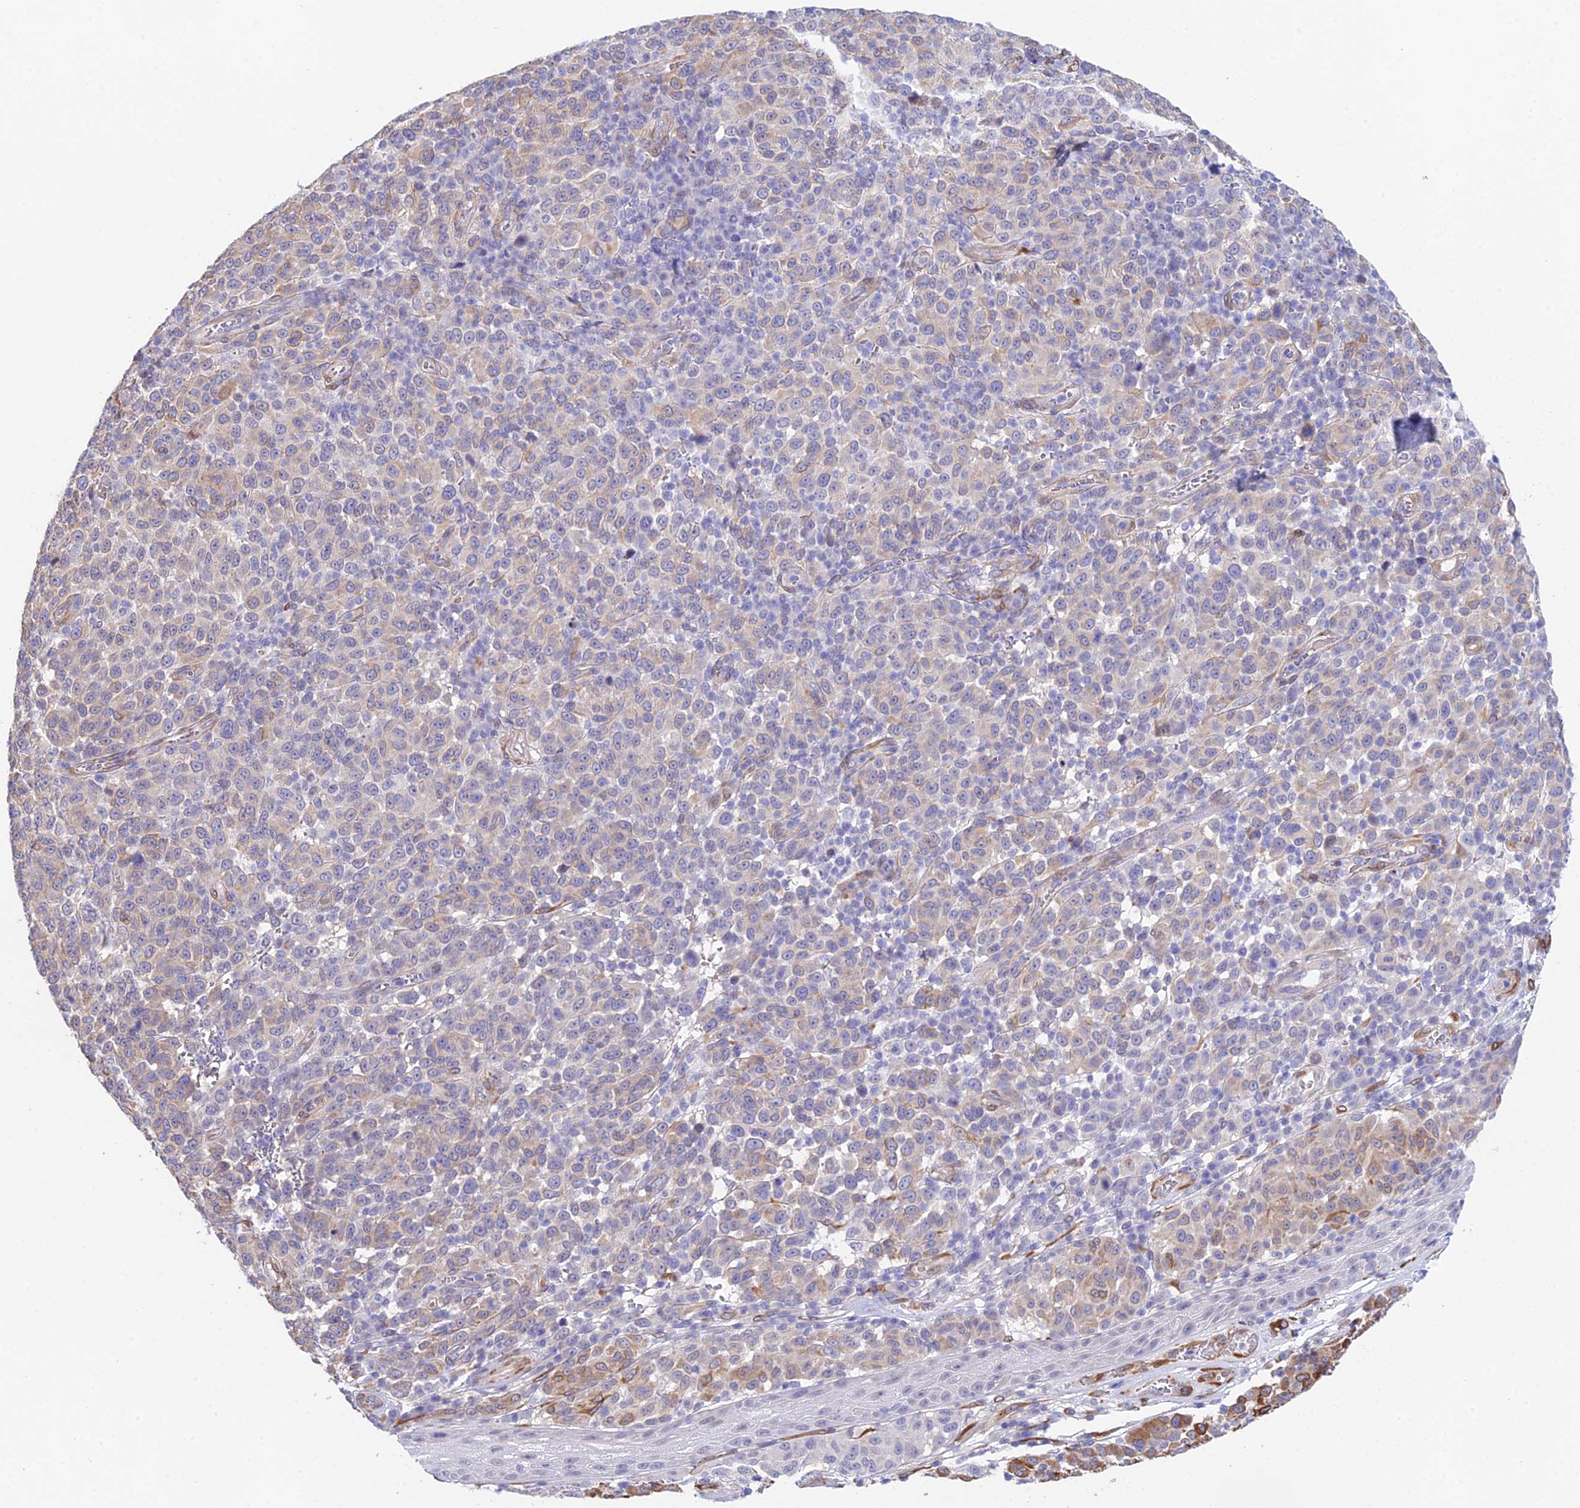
{"staining": {"intensity": "moderate", "quantity": "<25%", "location": "cytoplasmic/membranous"}, "tissue": "melanoma", "cell_type": "Tumor cells", "image_type": "cancer", "snomed": [{"axis": "morphology", "description": "Malignant melanoma, NOS"}, {"axis": "topography", "description": "Skin"}], "caption": "Human malignant melanoma stained for a protein (brown) demonstrates moderate cytoplasmic/membranous positive staining in about <25% of tumor cells.", "gene": "MXRA7", "patient": {"sex": "male", "age": 49}}